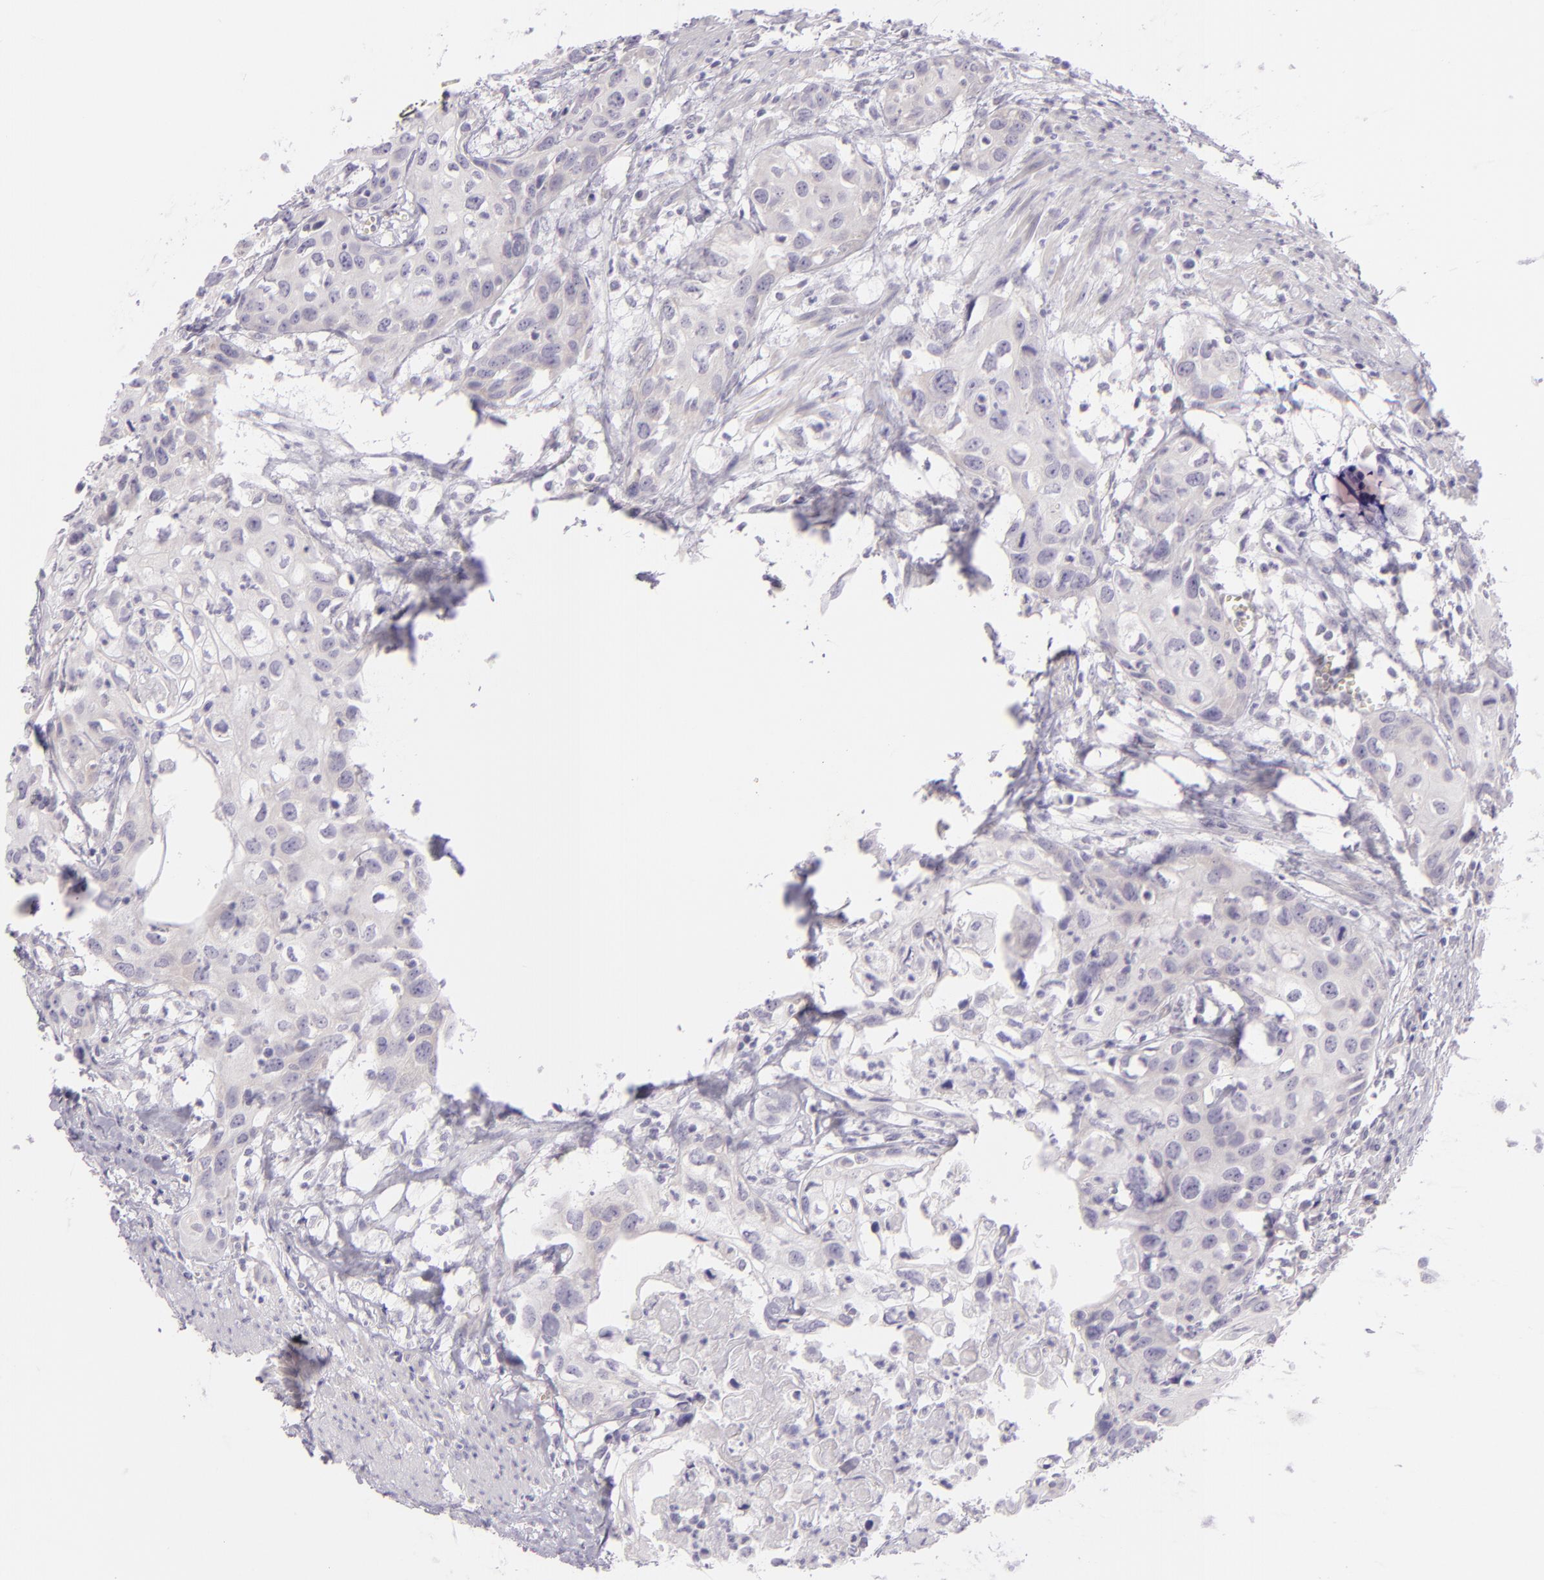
{"staining": {"intensity": "negative", "quantity": "none", "location": "none"}, "tissue": "urothelial cancer", "cell_type": "Tumor cells", "image_type": "cancer", "snomed": [{"axis": "morphology", "description": "Urothelial carcinoma, High grade"}, {"axis": "topography", "description": "Urinary bladder"}], "caption": "Immunohistochemistry (IHC) histopathology image of urothelial cancer stained for a protein (brown), which reveals no expression in tumor cells.", "gene": "ZC3H7B", "patient": {"sex": "male", "age": 54}}